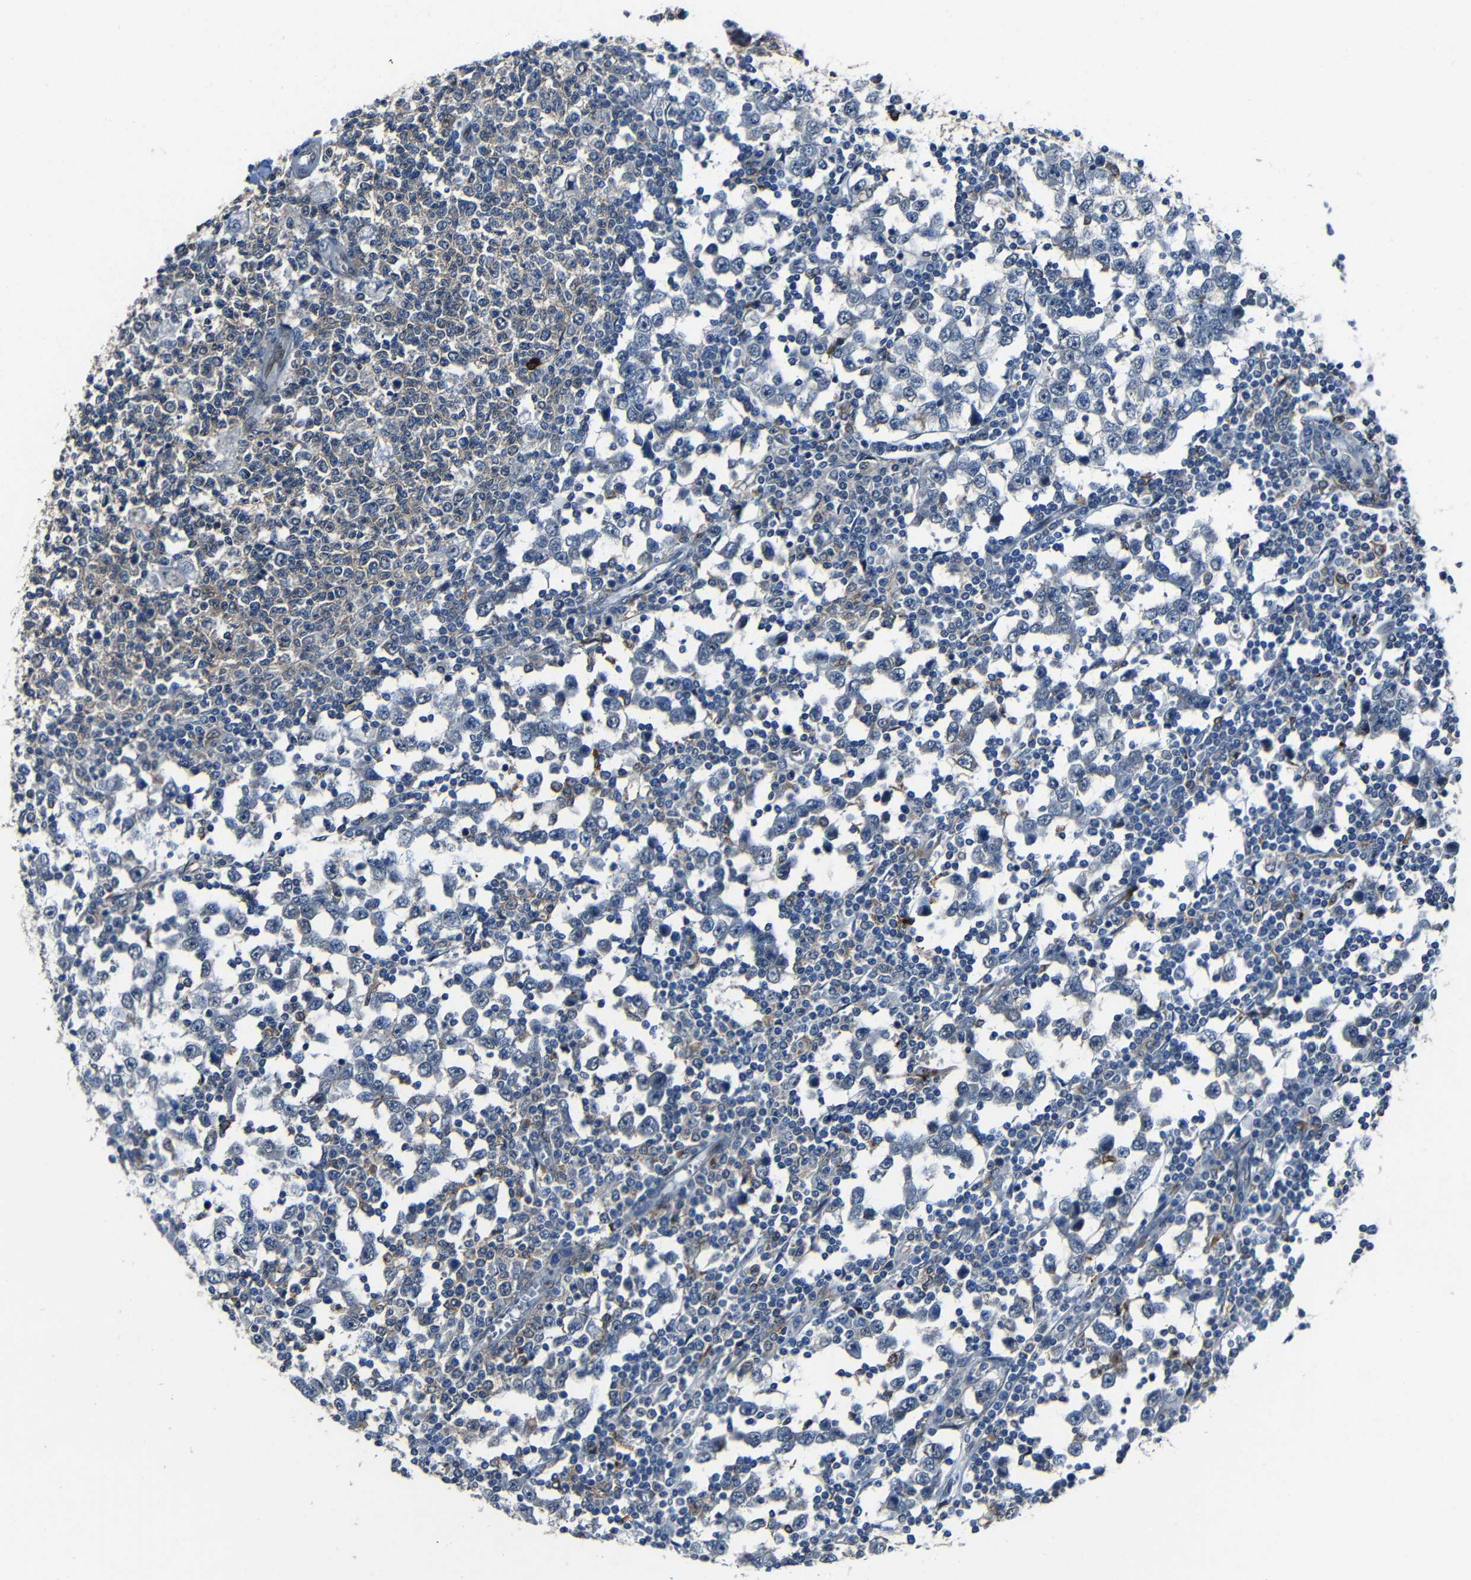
{"staining": {"intensity": "negative", "quantity": "none", "location": "none"}, "tissue": "testis cancer", "cell_type": "Tumor cells", "image_type": "cancer", "snomed": [{"axis": "morphology", "description": "Seminoma, NOS"}, {"axis": "topography", "description": "Testis"}], "caption": "Immunohistochemical staining of human testis cancer demonstrates no significant expression in tumor cells.", "gene": "DNAJC5", "patient": {"sex": "male", "age": 65}}